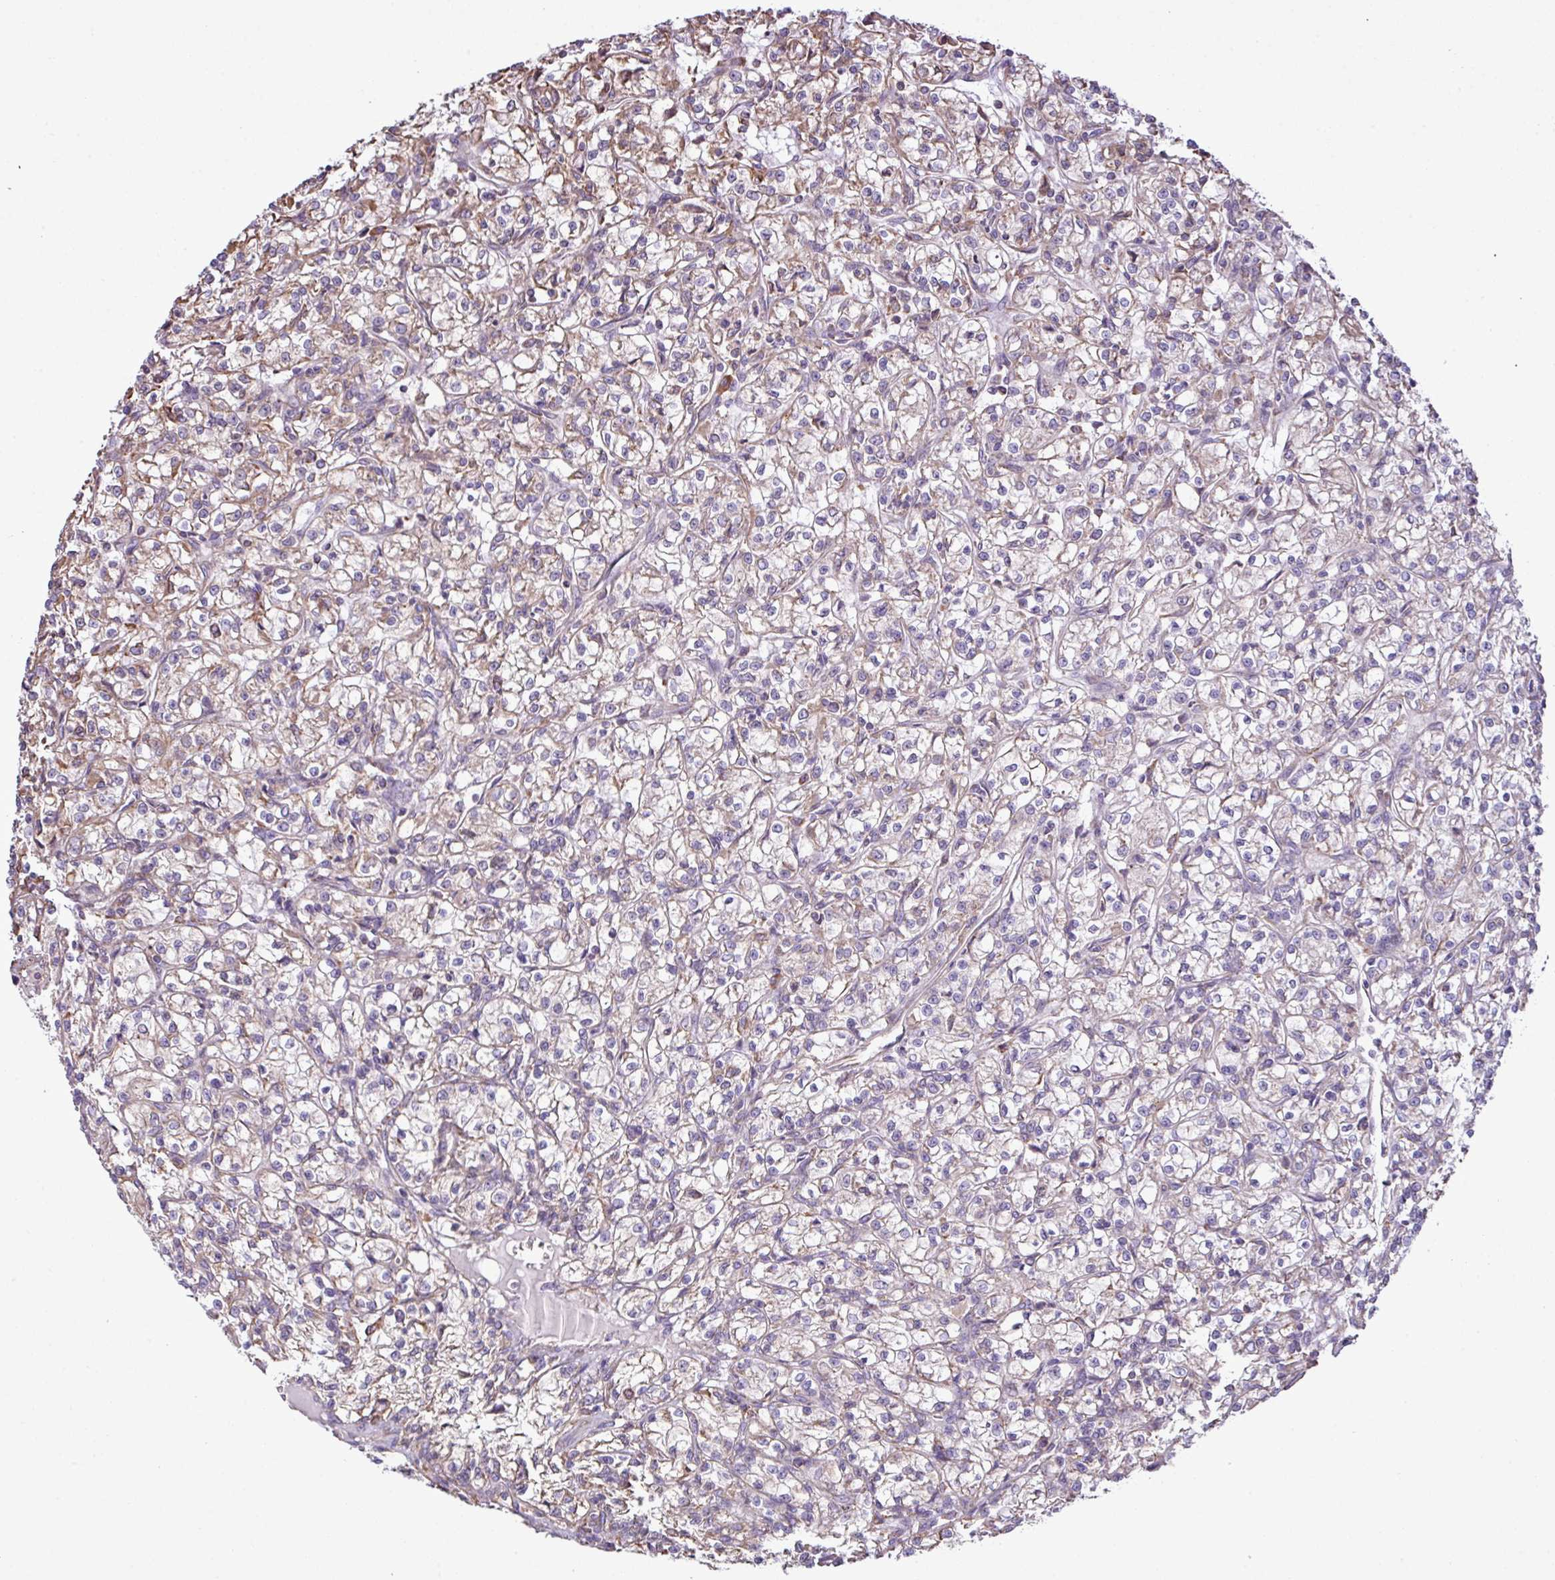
{"staining": {"intensity": "weak", "quantity": "<25%", "location": "cytoplasmic/membranous"}, "tissue": "renal cancer", "cell_type": "Tumor cells", "image_type": "cancer", "snomed": [{"axis": "morphology", "description": "Adenocarcinoma, NOS"}, {"axis": "topography", "description": "Kidney"}], "caption": "There is no significant staining in tumor cells of renal cancer.", "gene": "ZSCAN5A", "patient": {"sex": "female", "age": 59}}